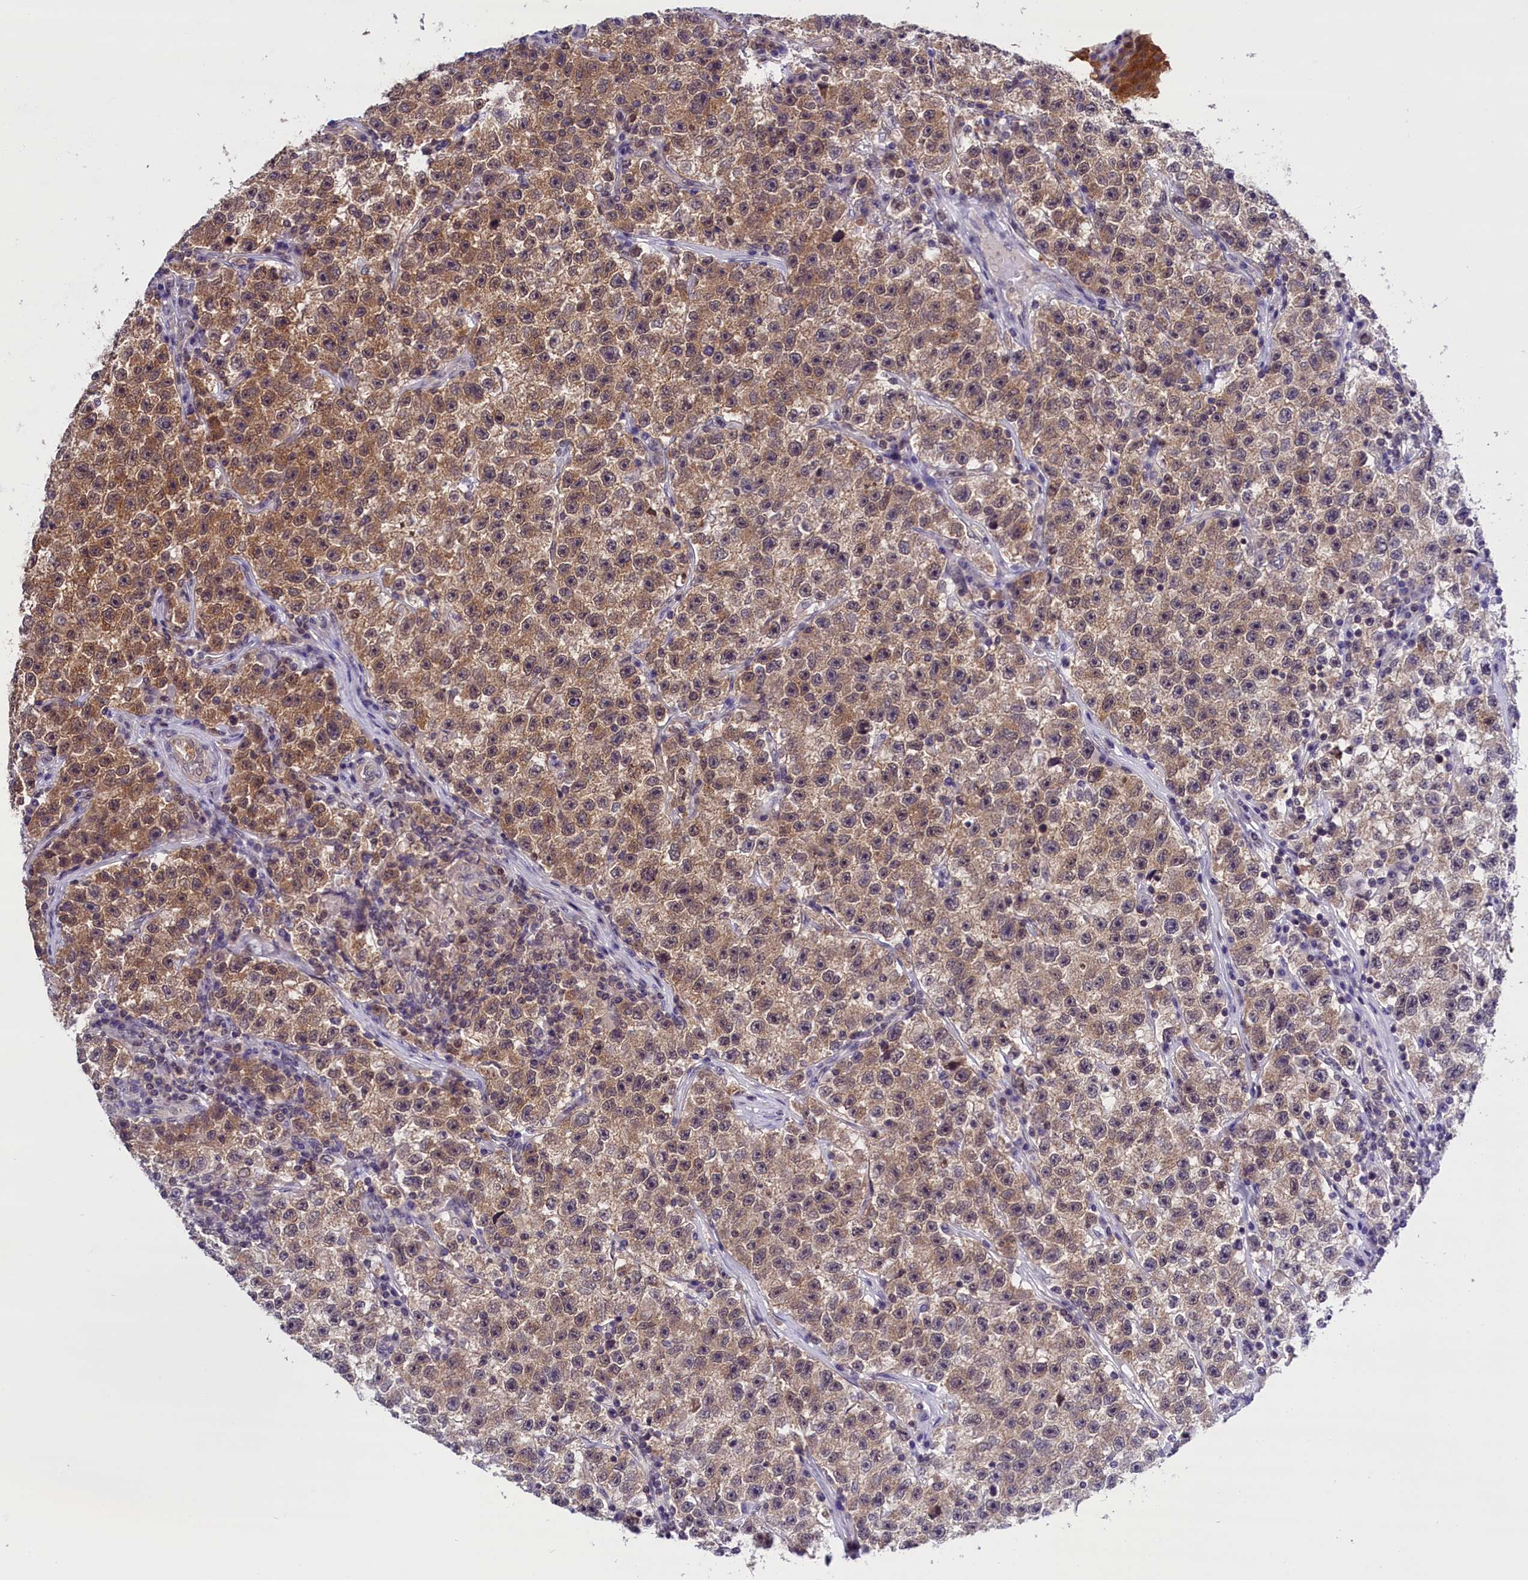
{"staining": {"intensity": "moderate", "quantity": ">75%", "location": "cytoplasmic/membranous"}, "tissue": "testis cancer", "cell_type": "Tumor cells", "image_type": "cancer", "snomed": [{"axis": "morphology", "description": "Seminoma, NOS"}, {"axis": "topography", "description": "Testis"}], "caption": "Human testis cancer stained with a protein marker reveals moderate staining in tumor cells.", "gene": "TBCB", "patient": {"sex": "male", "age": 22}}